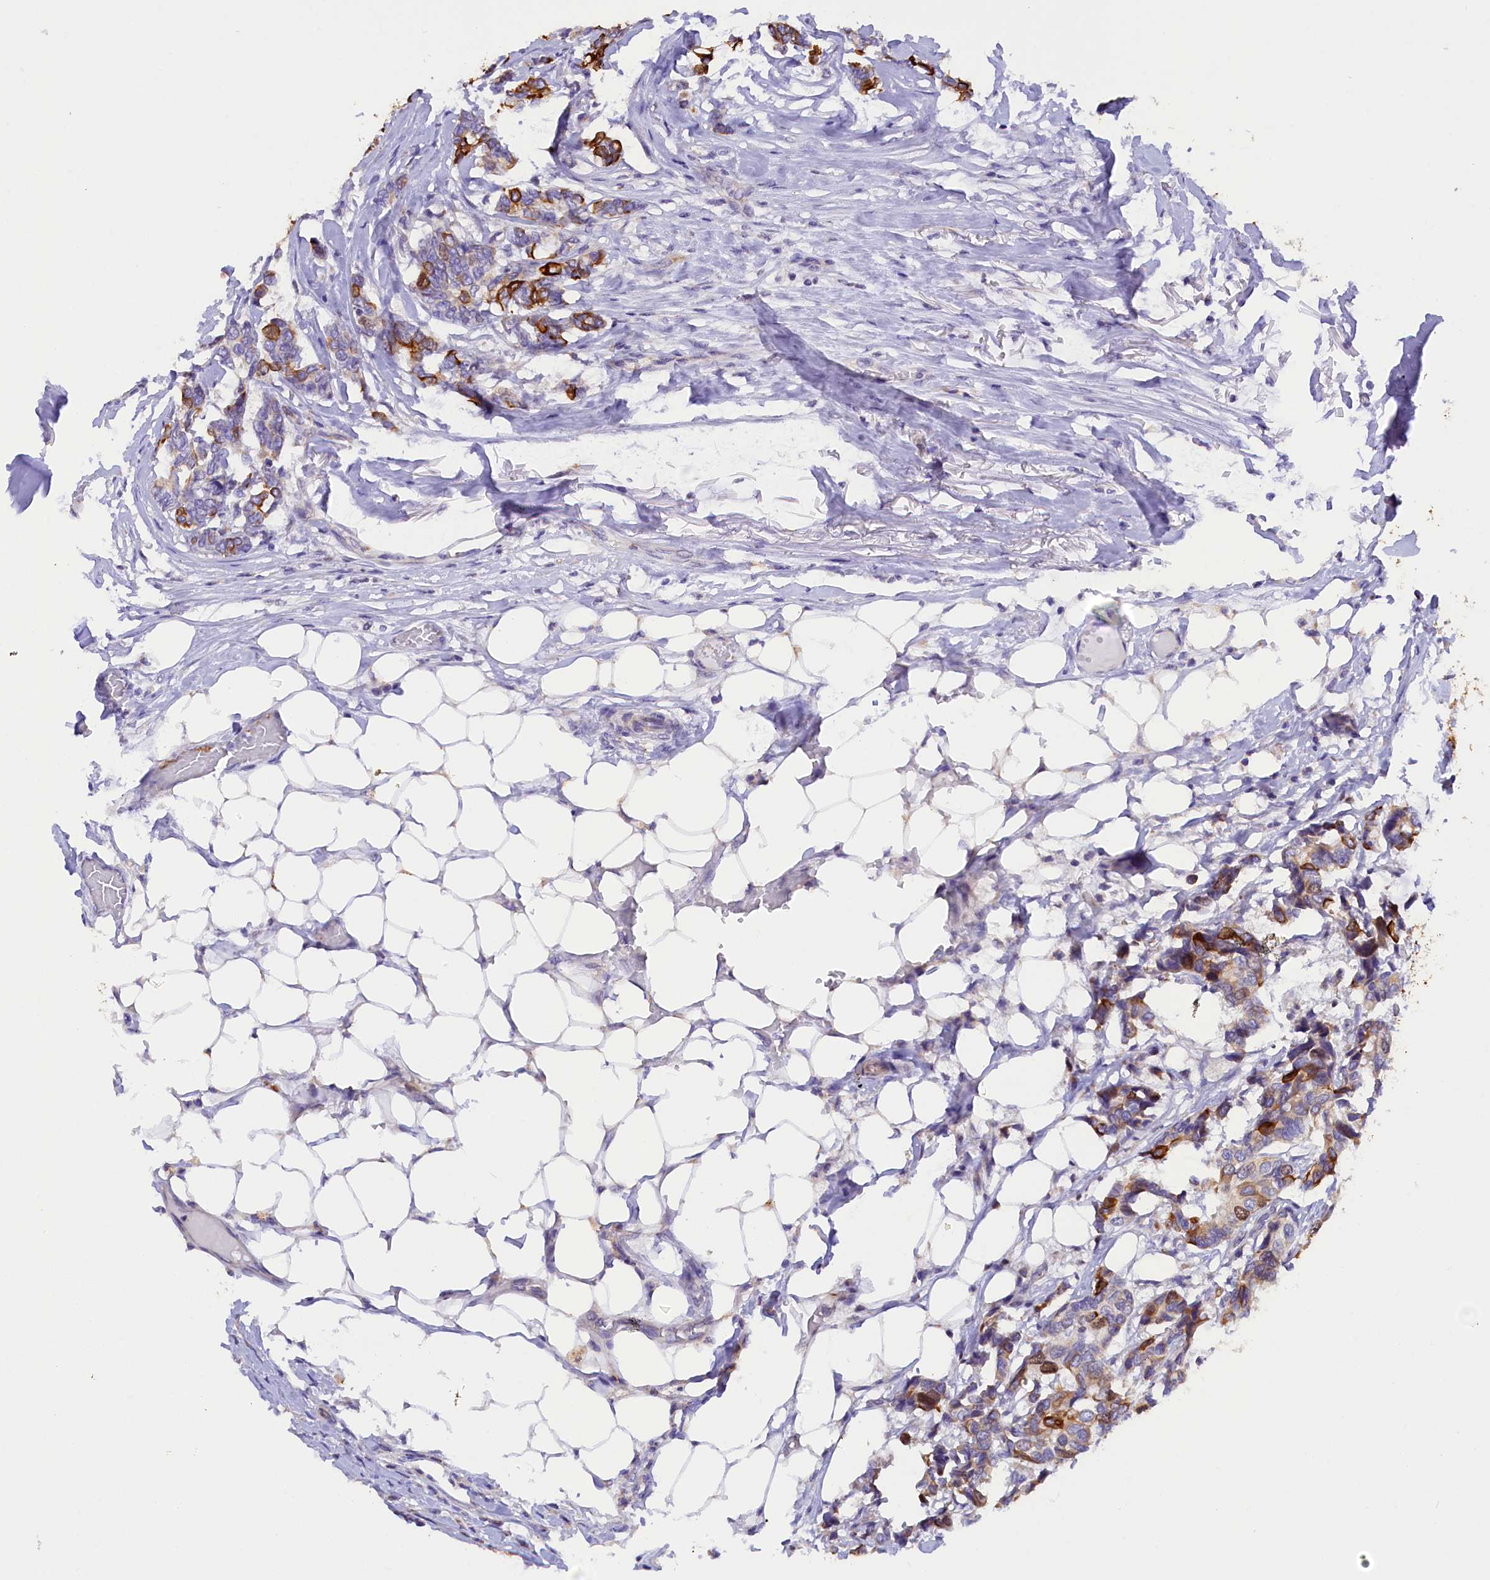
{"staining": {"intensity": "strong", "quantity": "25%-75%", "location": "cytoplasmic/membranous"}, "tissue": "breast cancer", "cell_type": "Tumor cells", "image_type": "cancer", "snomed": [{"axis": "morphology", "description": "Duct carcinoma"}, {"axis": "topography", "description": "Breast"}], "caption": "Breast cancer (invasive ductal carcinoma) stained with a protein marker shows strong staining in tumor cells.", "gene": "PKIA", "patient": {"sex": "female", "age": 87}}